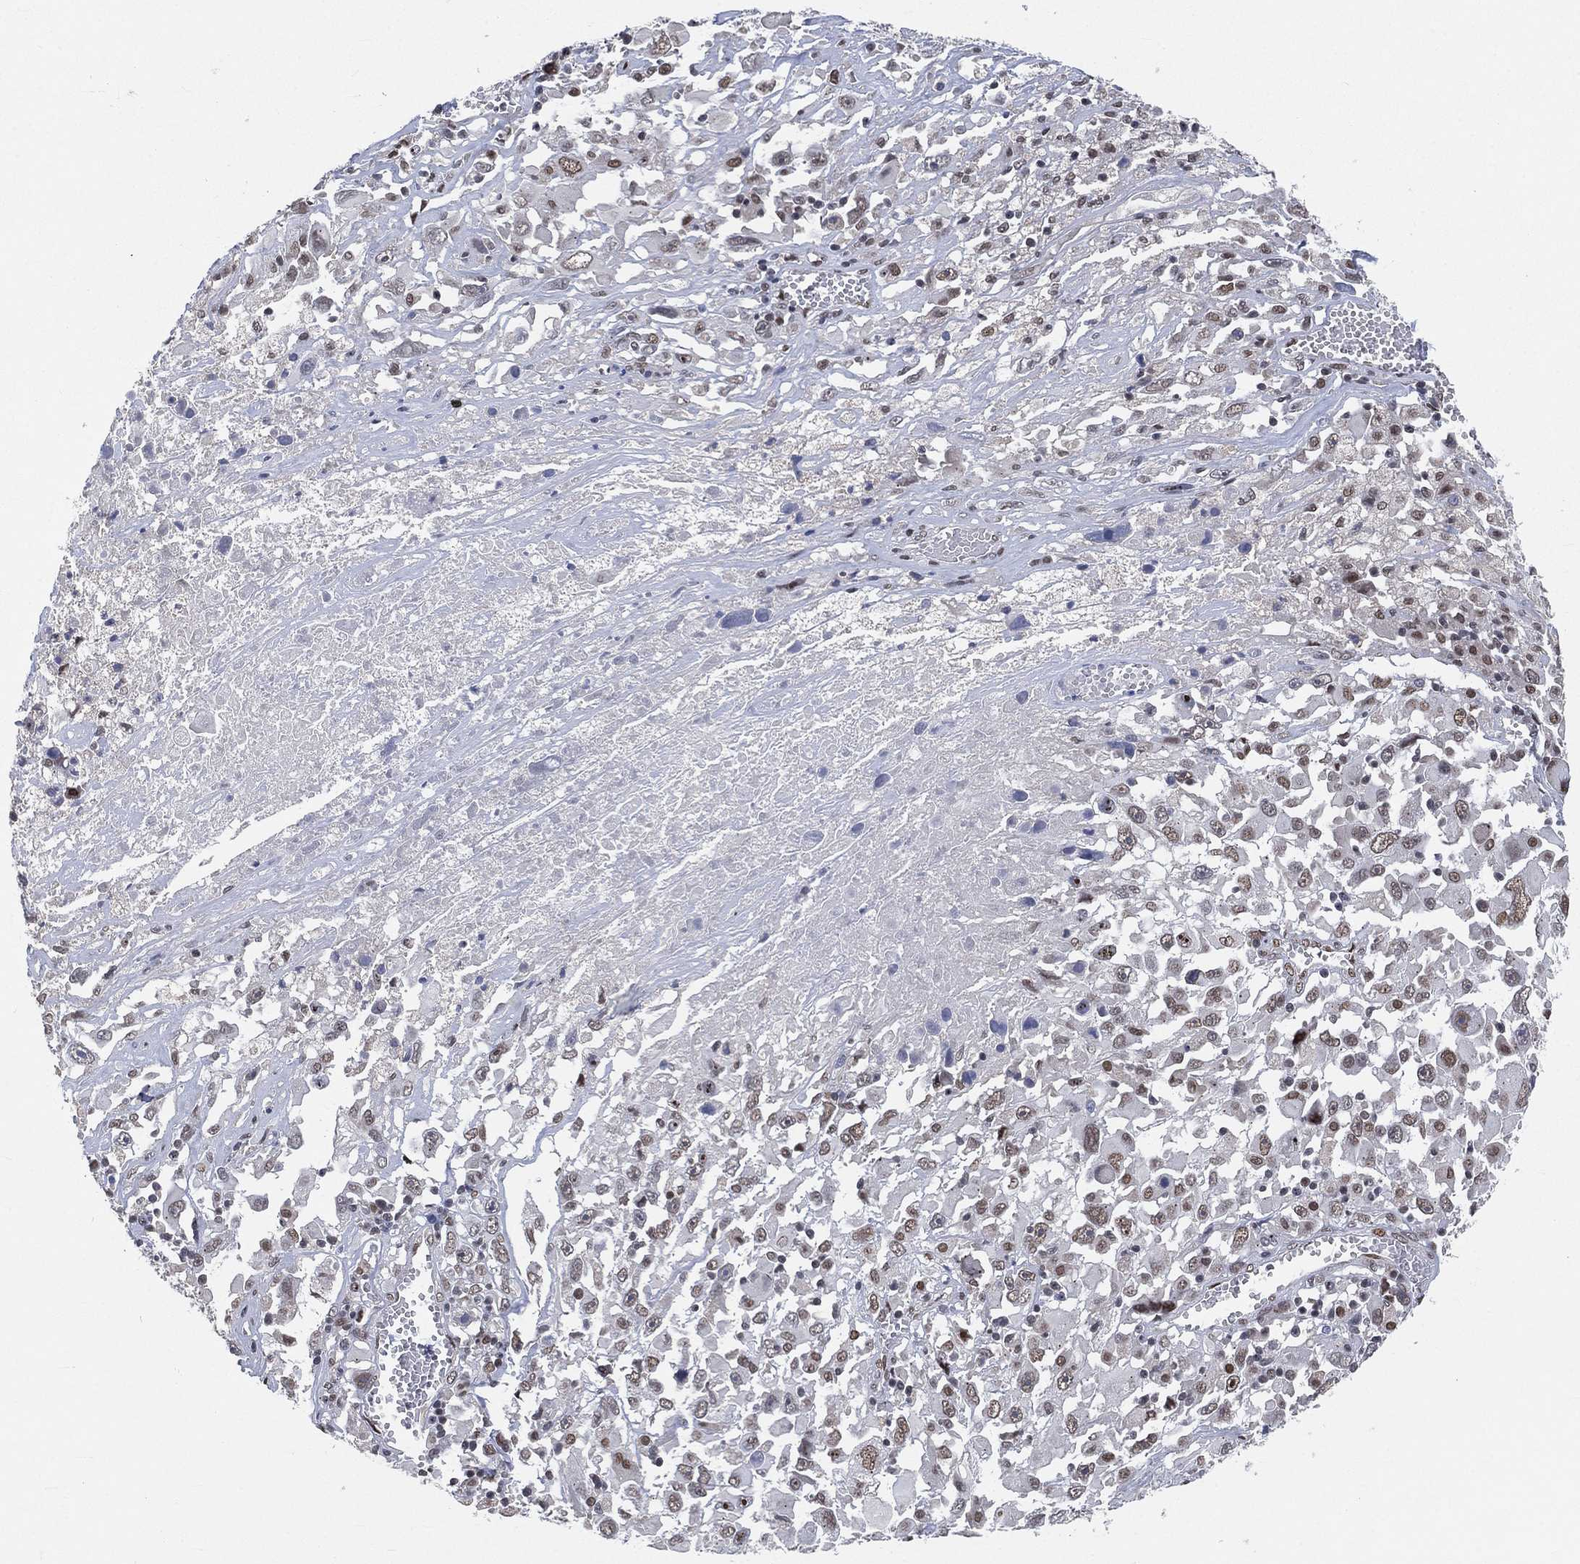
{"staining": {"intensity": "weak", "quantity": "<25%", "location": "nuclear"}, "tissue": "melanoma", "cell_type": "Tumor cells", "image_type": "cancer", "snomed": [{"axis": "morphology", "description": "Malignant melanoma, Metastatic site"}, {"axis": "topography", "description": "Soft tissue"}], "caption": "DAB immunohistochemical staining of human melanoma shows no significant positivity in tumor cells. (Stains: DAB immunohistochemistry with hematoxylin counter stain, Microscopy: brightfield microscopy at high magnification).", "gene": "YLPM1", "patient": {"sex": "male", "age": 50}}